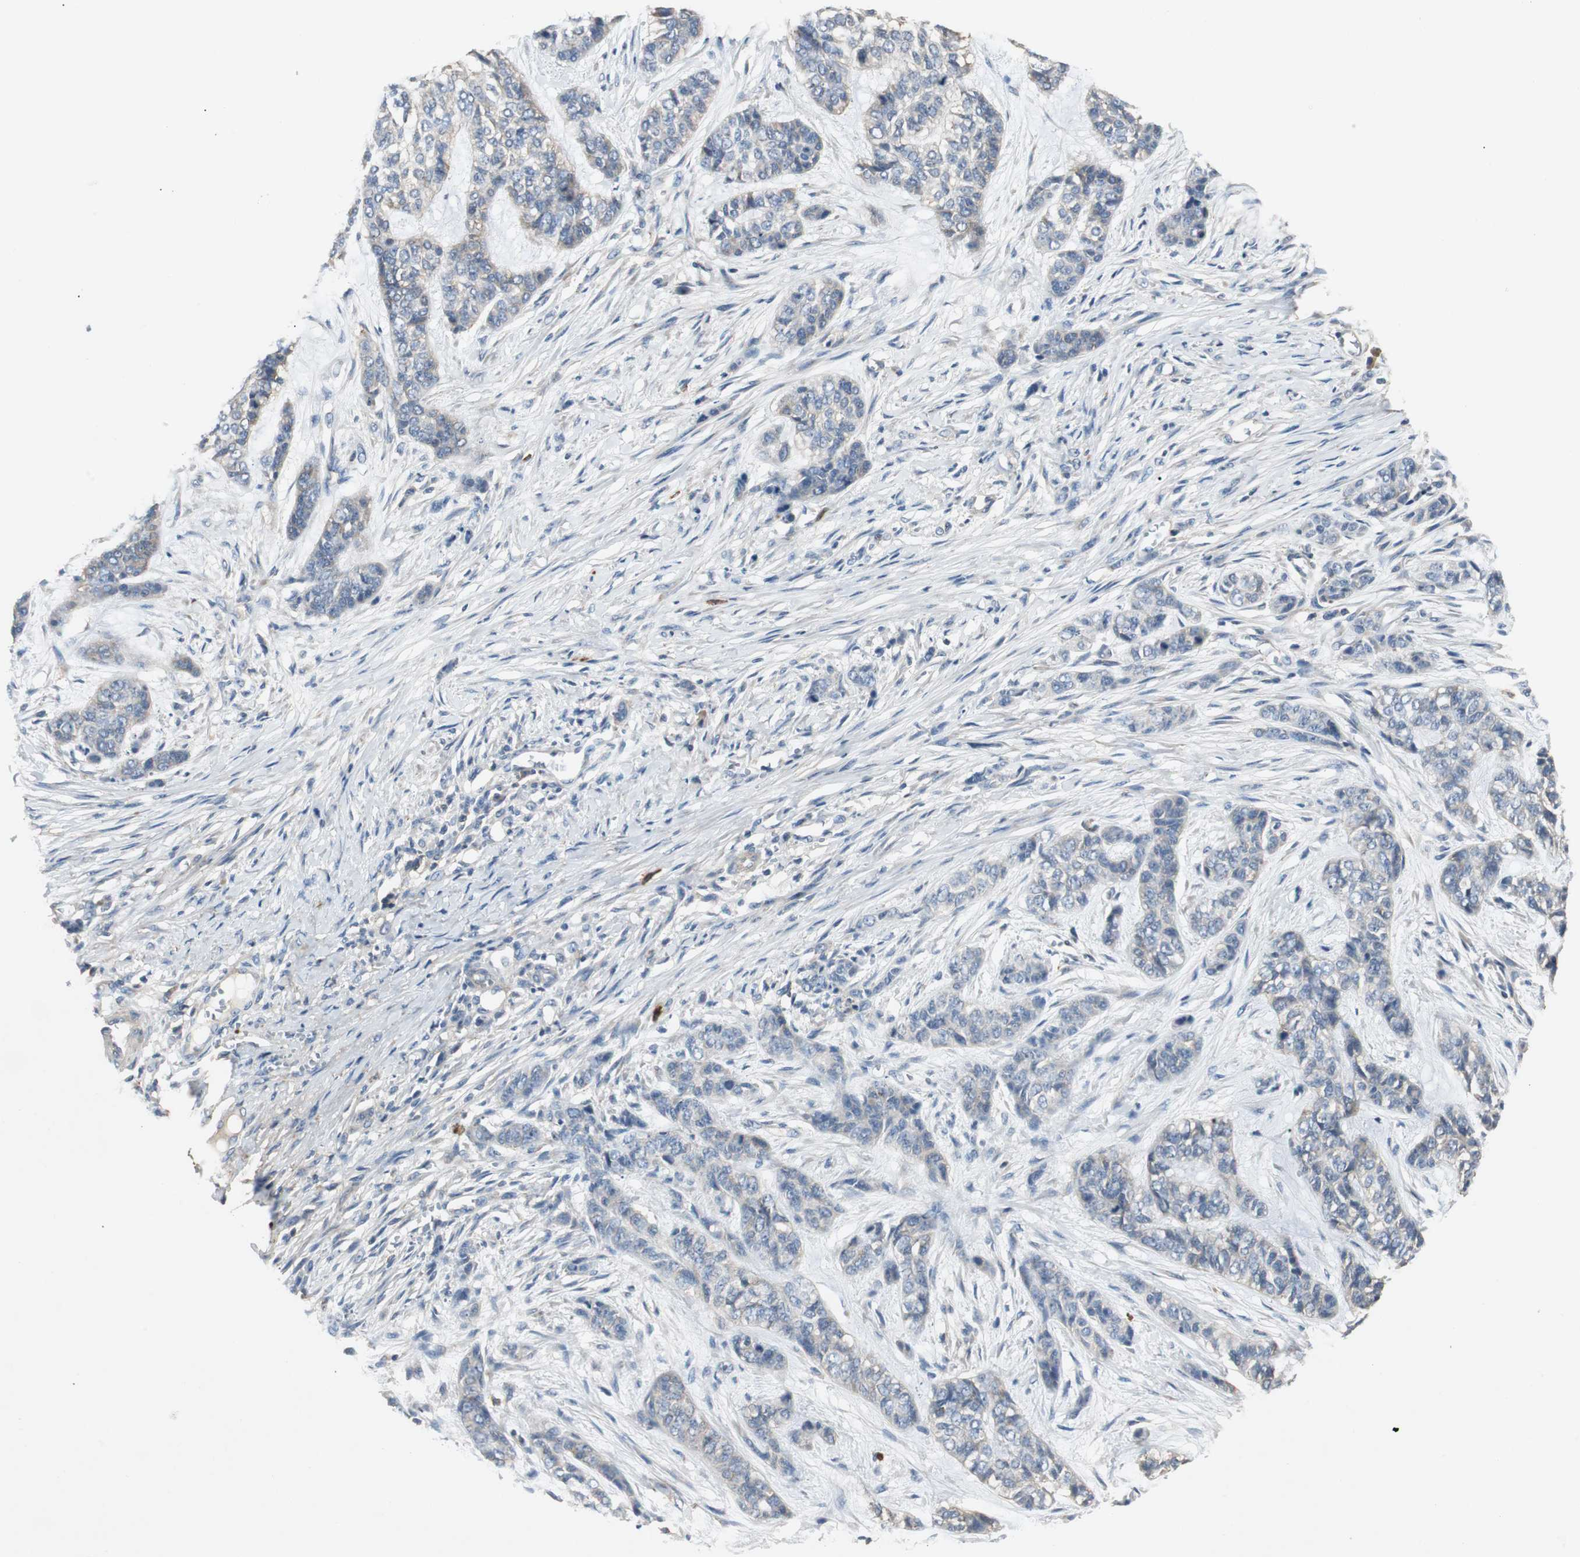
{"staining": {"intensity": "weak", "quantity": "<25%", "location": "cytoplasmic/membranous"}, "tissue": "skin cancer", "cell_type": "Tumor cells", "image_type": "cancer", "snomed": [{"axis": "morphology", "description": "Basal cell carcinoma"}, {"axis": "topography", "description": "Skin"}], "caption": "This is a image of IHC staining of basal cell carcinoma (skin), which shows no expression in tumor cells.", "gene": "TNFRSF14", "patient": {"sex": "female", "age": 64}}